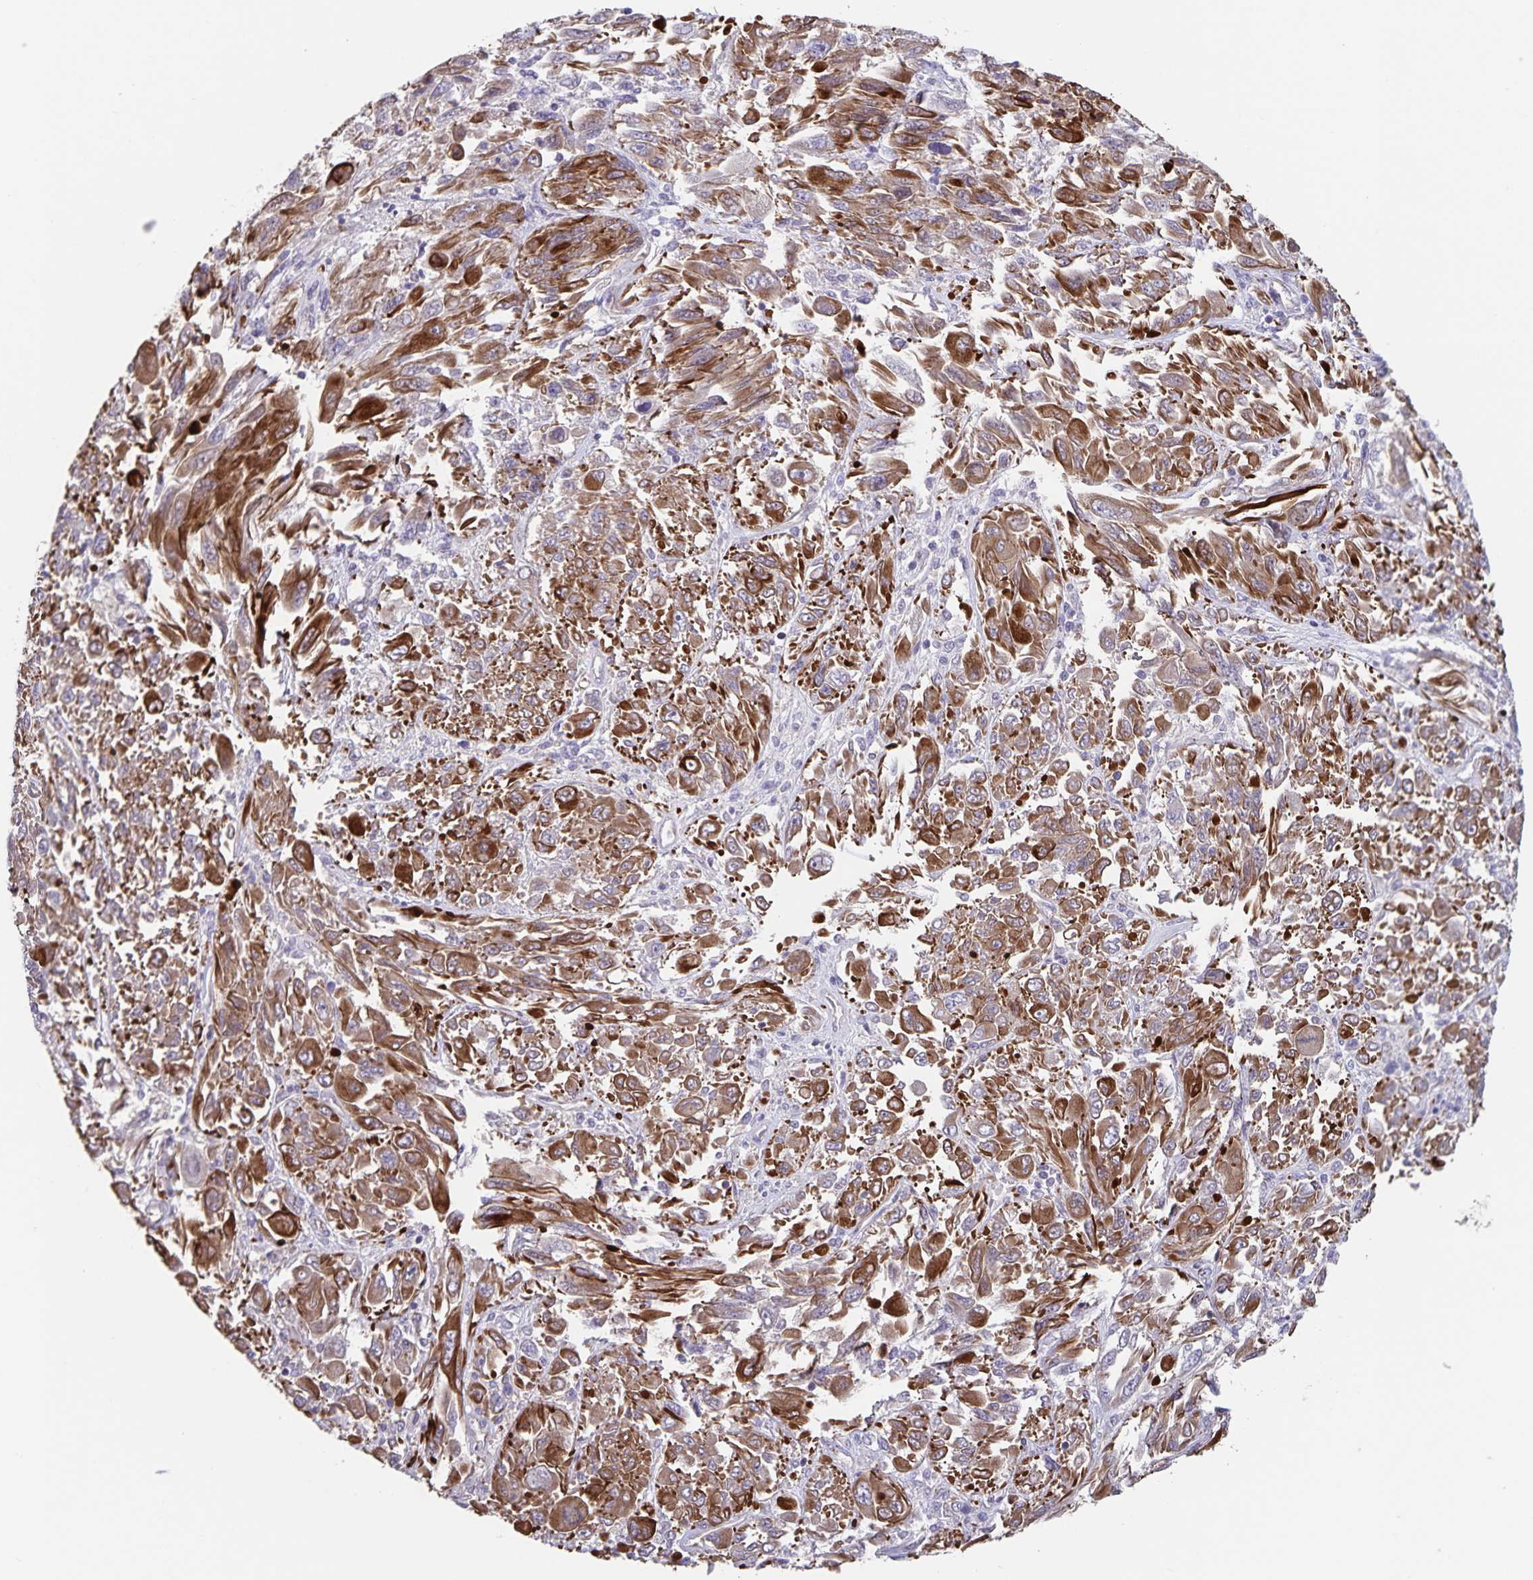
{"staining": {"intensity": "moderate", "quantity": ">75%", "location": "cytoplasmic/membranous"}, "tissue": "melanoma", "cell_type": "Tumor cells", "image_type": "cancer", "snomed": [{"axis": "morphology", "description": "Malignant melanoma, NOS"}, {"axis": "topography", "description": "Skin"}], "caption": "Immunohistochemical staining of melanoma displays medium levels of moderate cytoplasmic/membranous staining in approximately >75% of tumor cells.", "gene": "SYNM", "patient": {"sex": "female", "age": 91}}